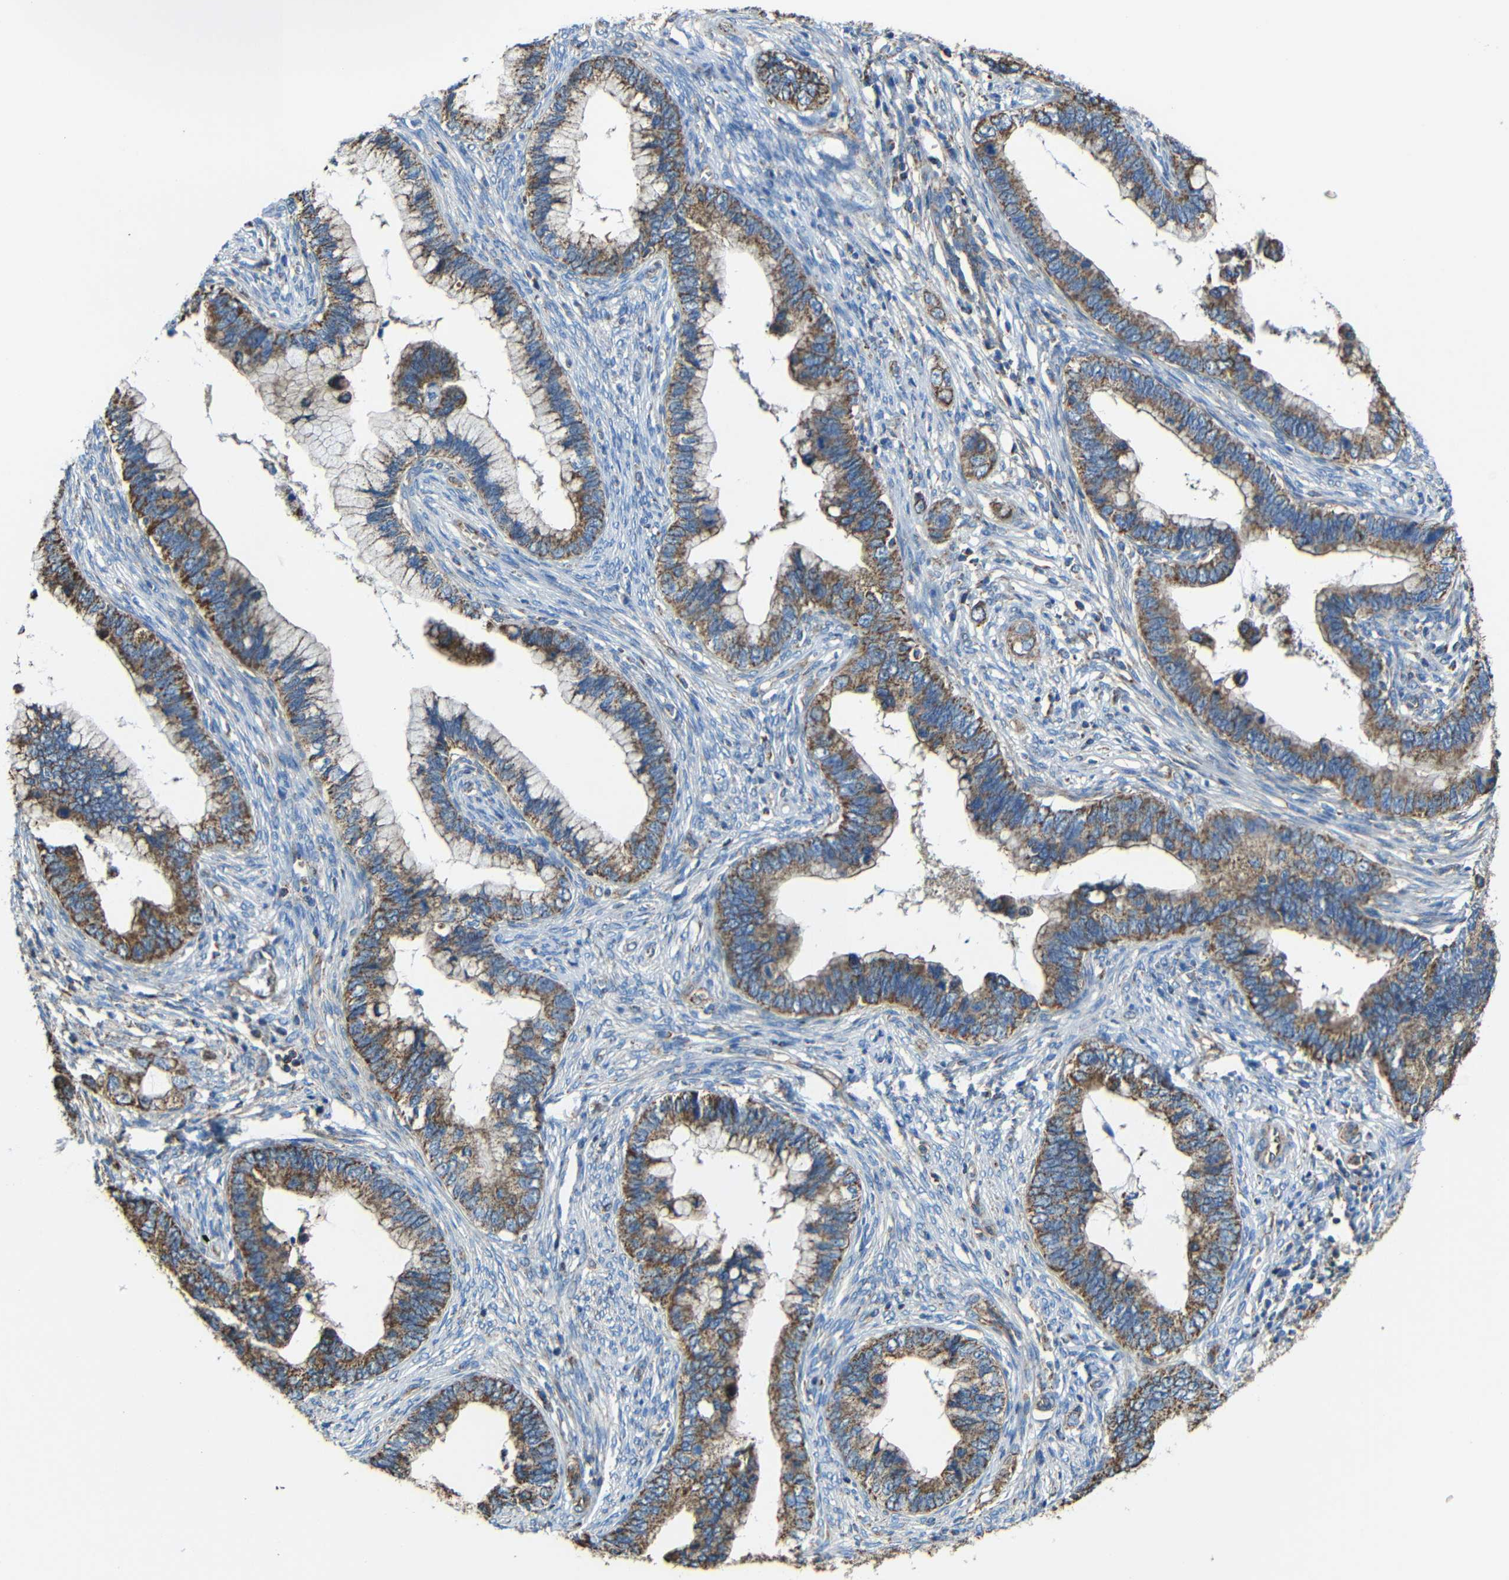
{"staining": {"intensity": "moderate", "quantity": ">75%", "location": "cytoplasmic/membranous"}, "tissue": "cervical cancer", "cell_type": "Tumor cells", "image_type": "cancer", "snomed": [{"axis": "morphology", "description": "Adenocarcinoma, NOS"}, {"axis": "topography", "description": "Cervix"}], "caption": "Brown immunohistochemical staining in human adenocarcinoma (cervical) exhibits moderate cytoplasmic/membranous staining in about >75% of tumor cells.", "gene": "INTS6L", "patient": {"sex": "female", "age": 44}}